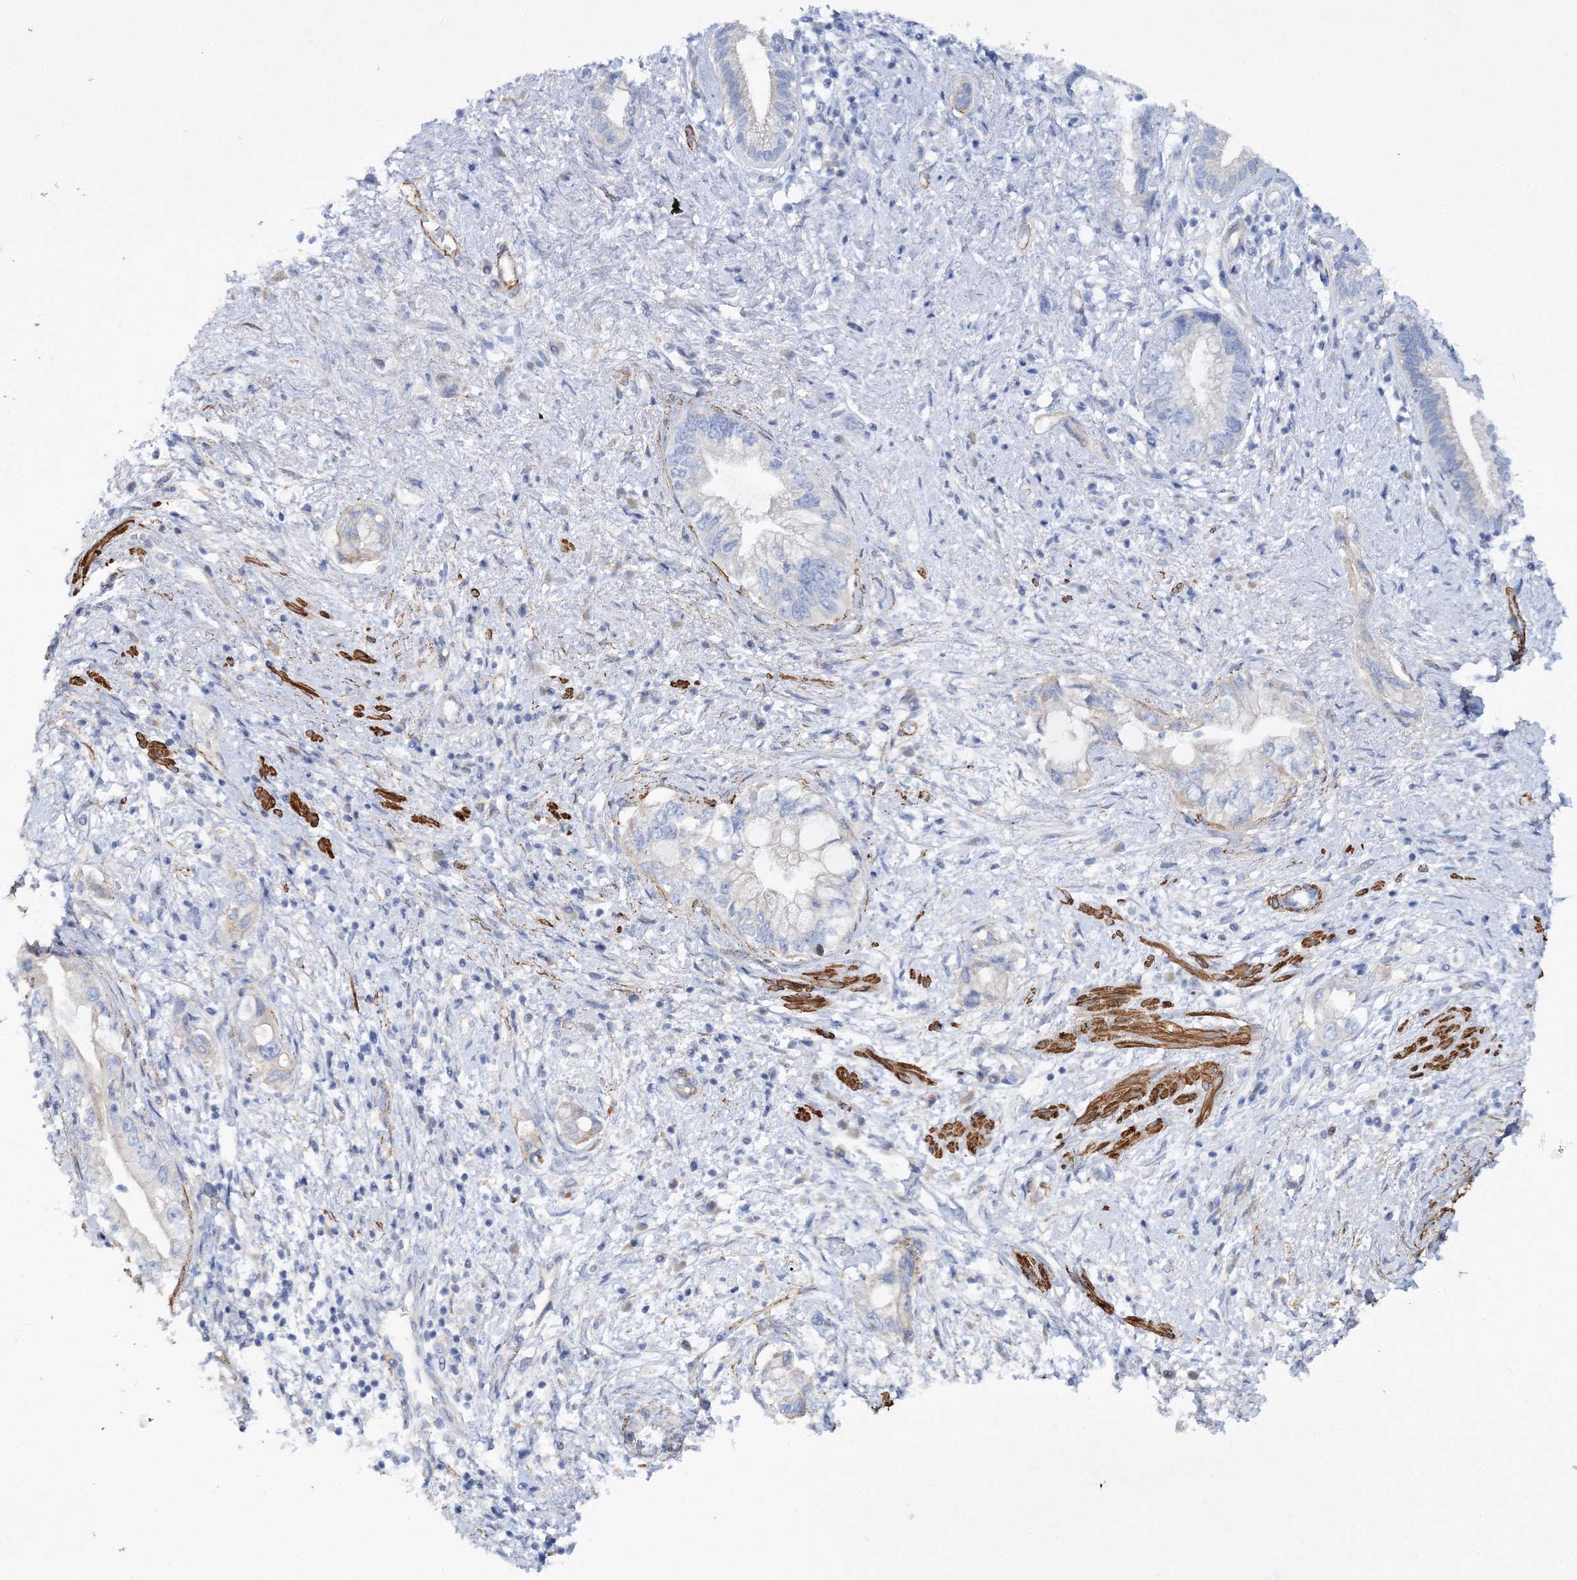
{"staining": {"intensity": "negative", "quantity": "none", "location": "none"}, "tissue": "pancreatic cancer", "cell_type": "Tumor cells", "image_type": "cancer", "snomed": [{"axis": "morphology", "description": "Adenocarcinoma, NOS"}, {"axis": "topography", "description": "Pancreas"}], "caption": "Tumor cells are negative for brown protein staining in pancreatic cancer.", "gene": "RTN2", "patient": {"sex": "female", "age": 73}}